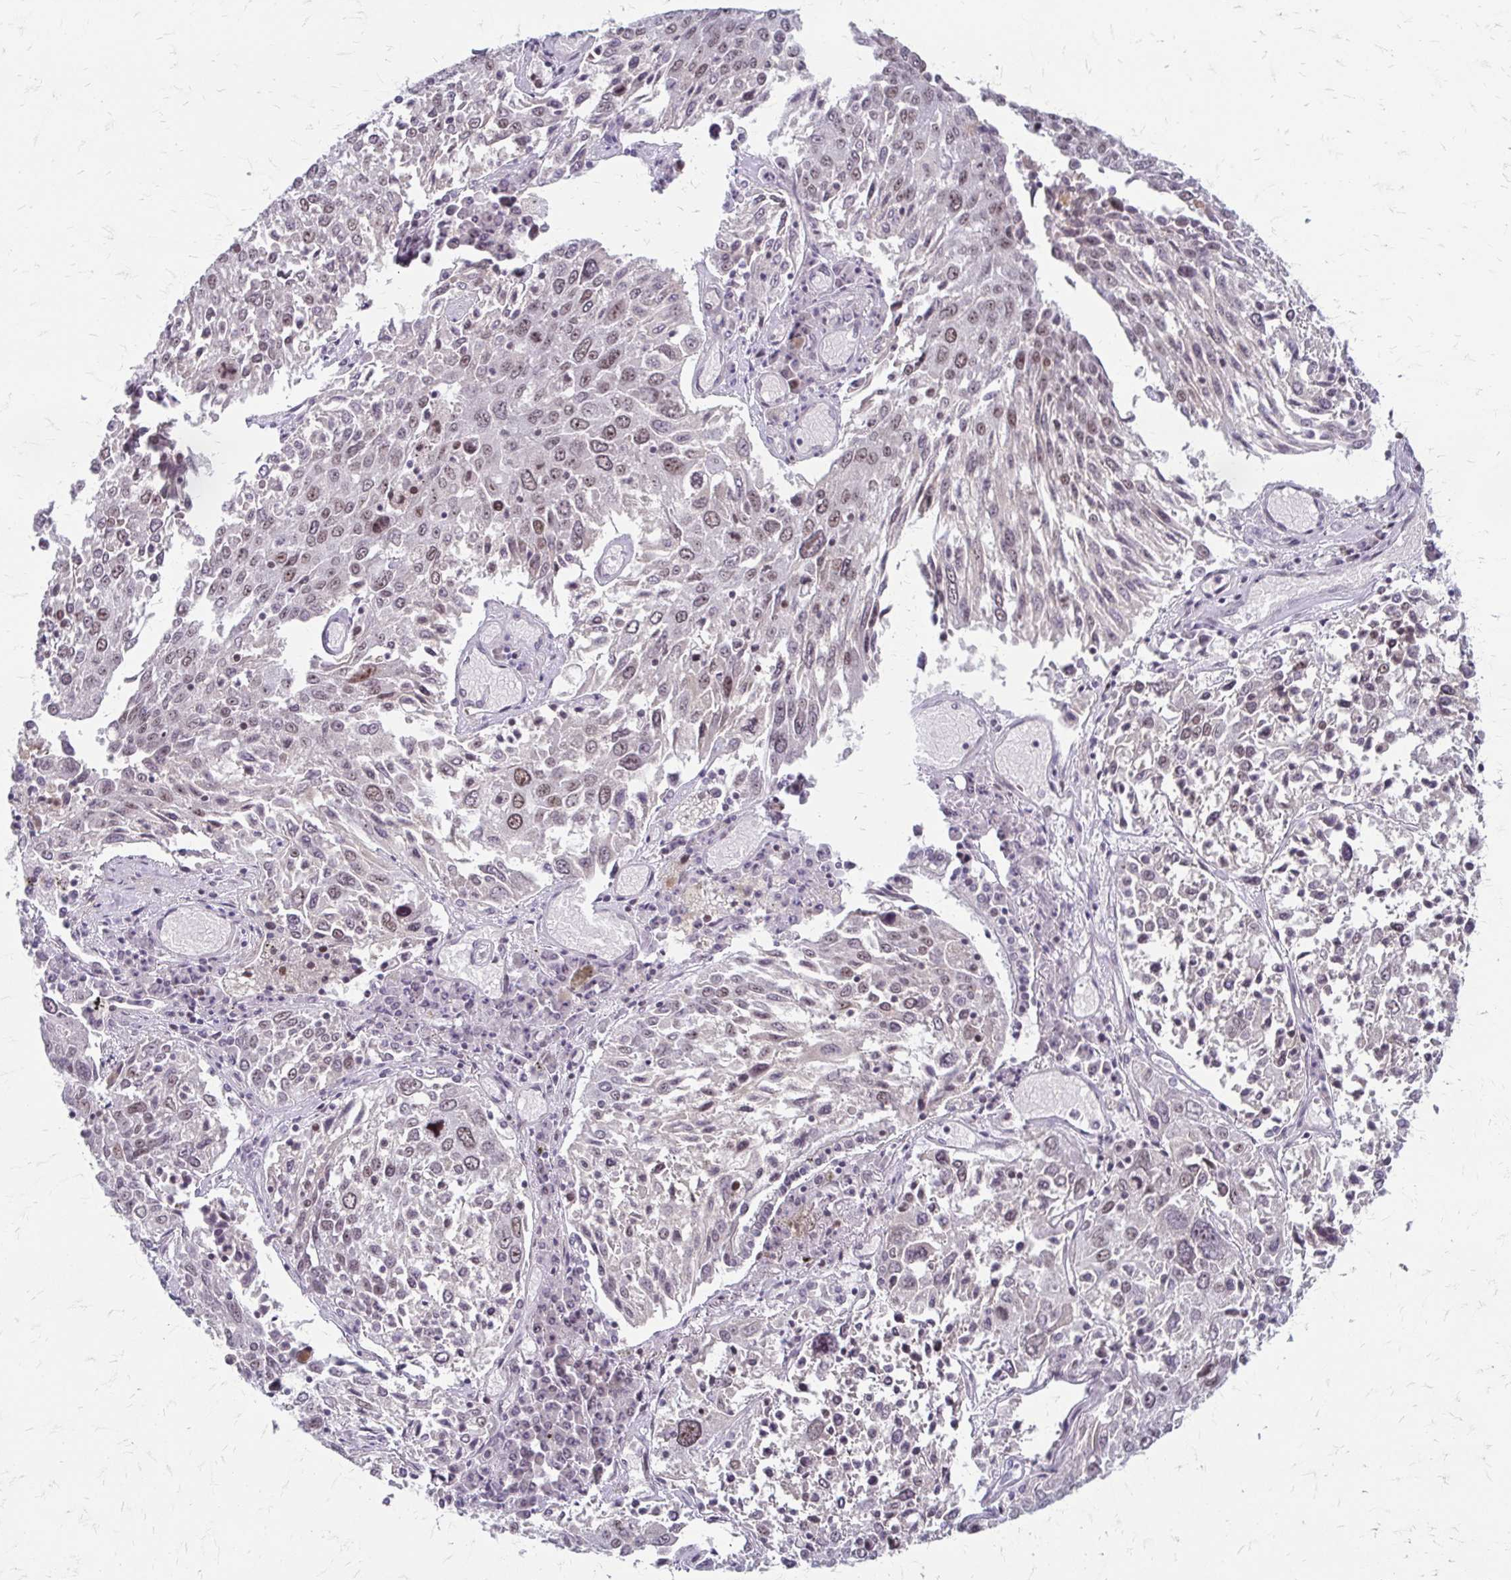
{"staining": {"intensity": "weak", "quantity": ">75%", "location": "nuclear"}, "tissue": "lung cancer", "cell_type": "Tumor cells", "image_type": "cancer", "snomed": [{"axis": "morphology", "description": "Squamous cell carcinoma, NOS"}, {"axis": "topography", "description": "Lung"}], "caption": "Weak nuclear staining for a protein is appreciated in about >75% of tumor cells of lung cancer using IHC.", "gene": "EED", "patient": {"sex": "male", "age": 65}}